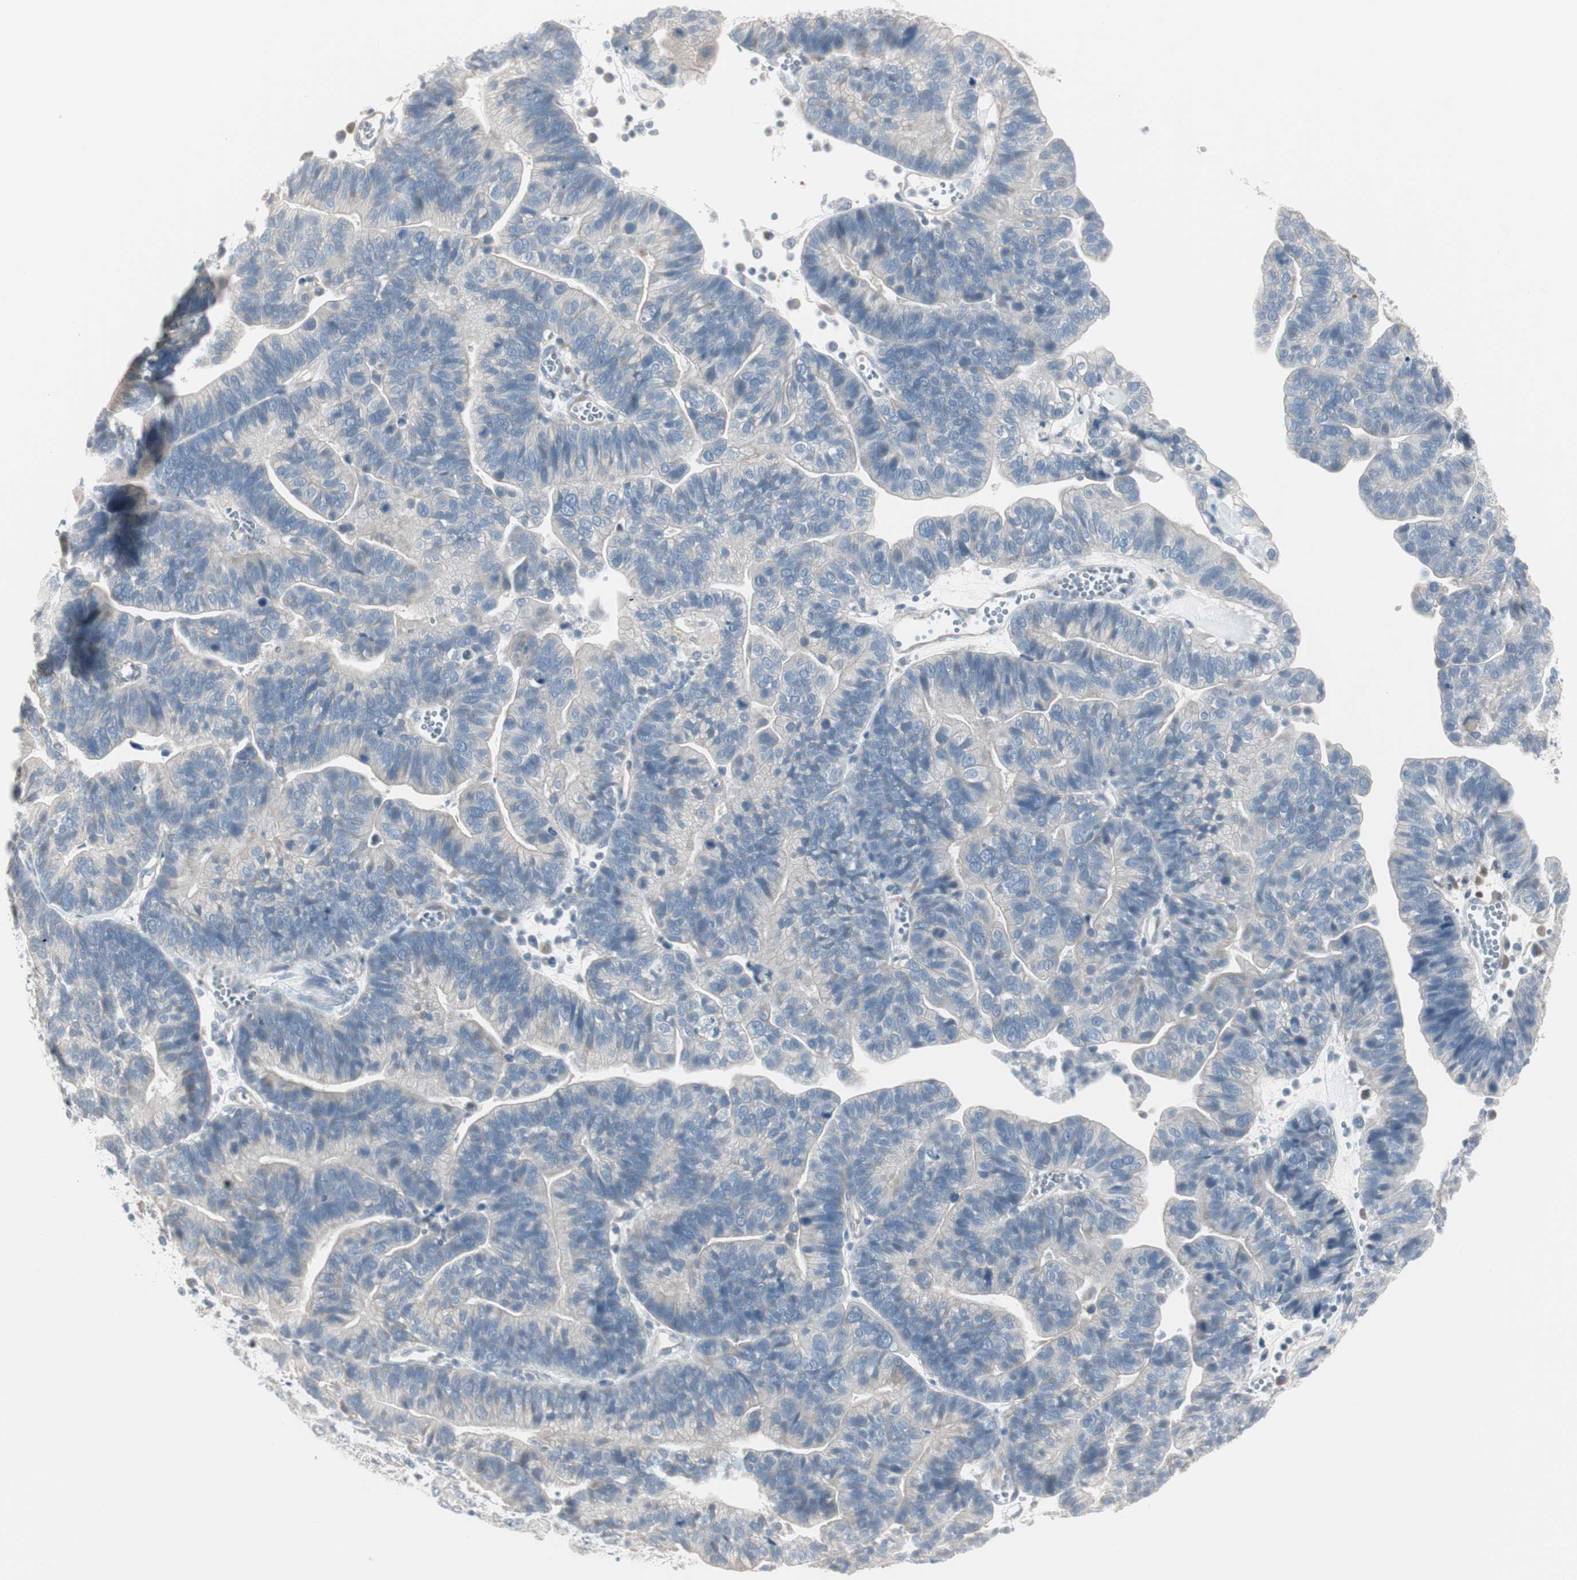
{"staining": {"intensity": "negative", "quantity": "none", "location": "none"}, "tissue": "ovarian cancer", "cell_type": "Tumor cells", "image_type": "cancer", "snomed": [{"axis": "morphology", "description": "Cystadenocarcinoma, serous, NOS"}, {"axis": "topography", "description": "Ovary"}], "caption": "High magnification brightfield microscopy of ovarian serous cystadenocarcinoma stained with DAB (3,3'-diaminobenzidine) (brown) and counterstained with hematoxylin (blue): tumor cells show no significant staining.", "gene": "DMPK", "patient": {"sex": "female", "age": 56}}